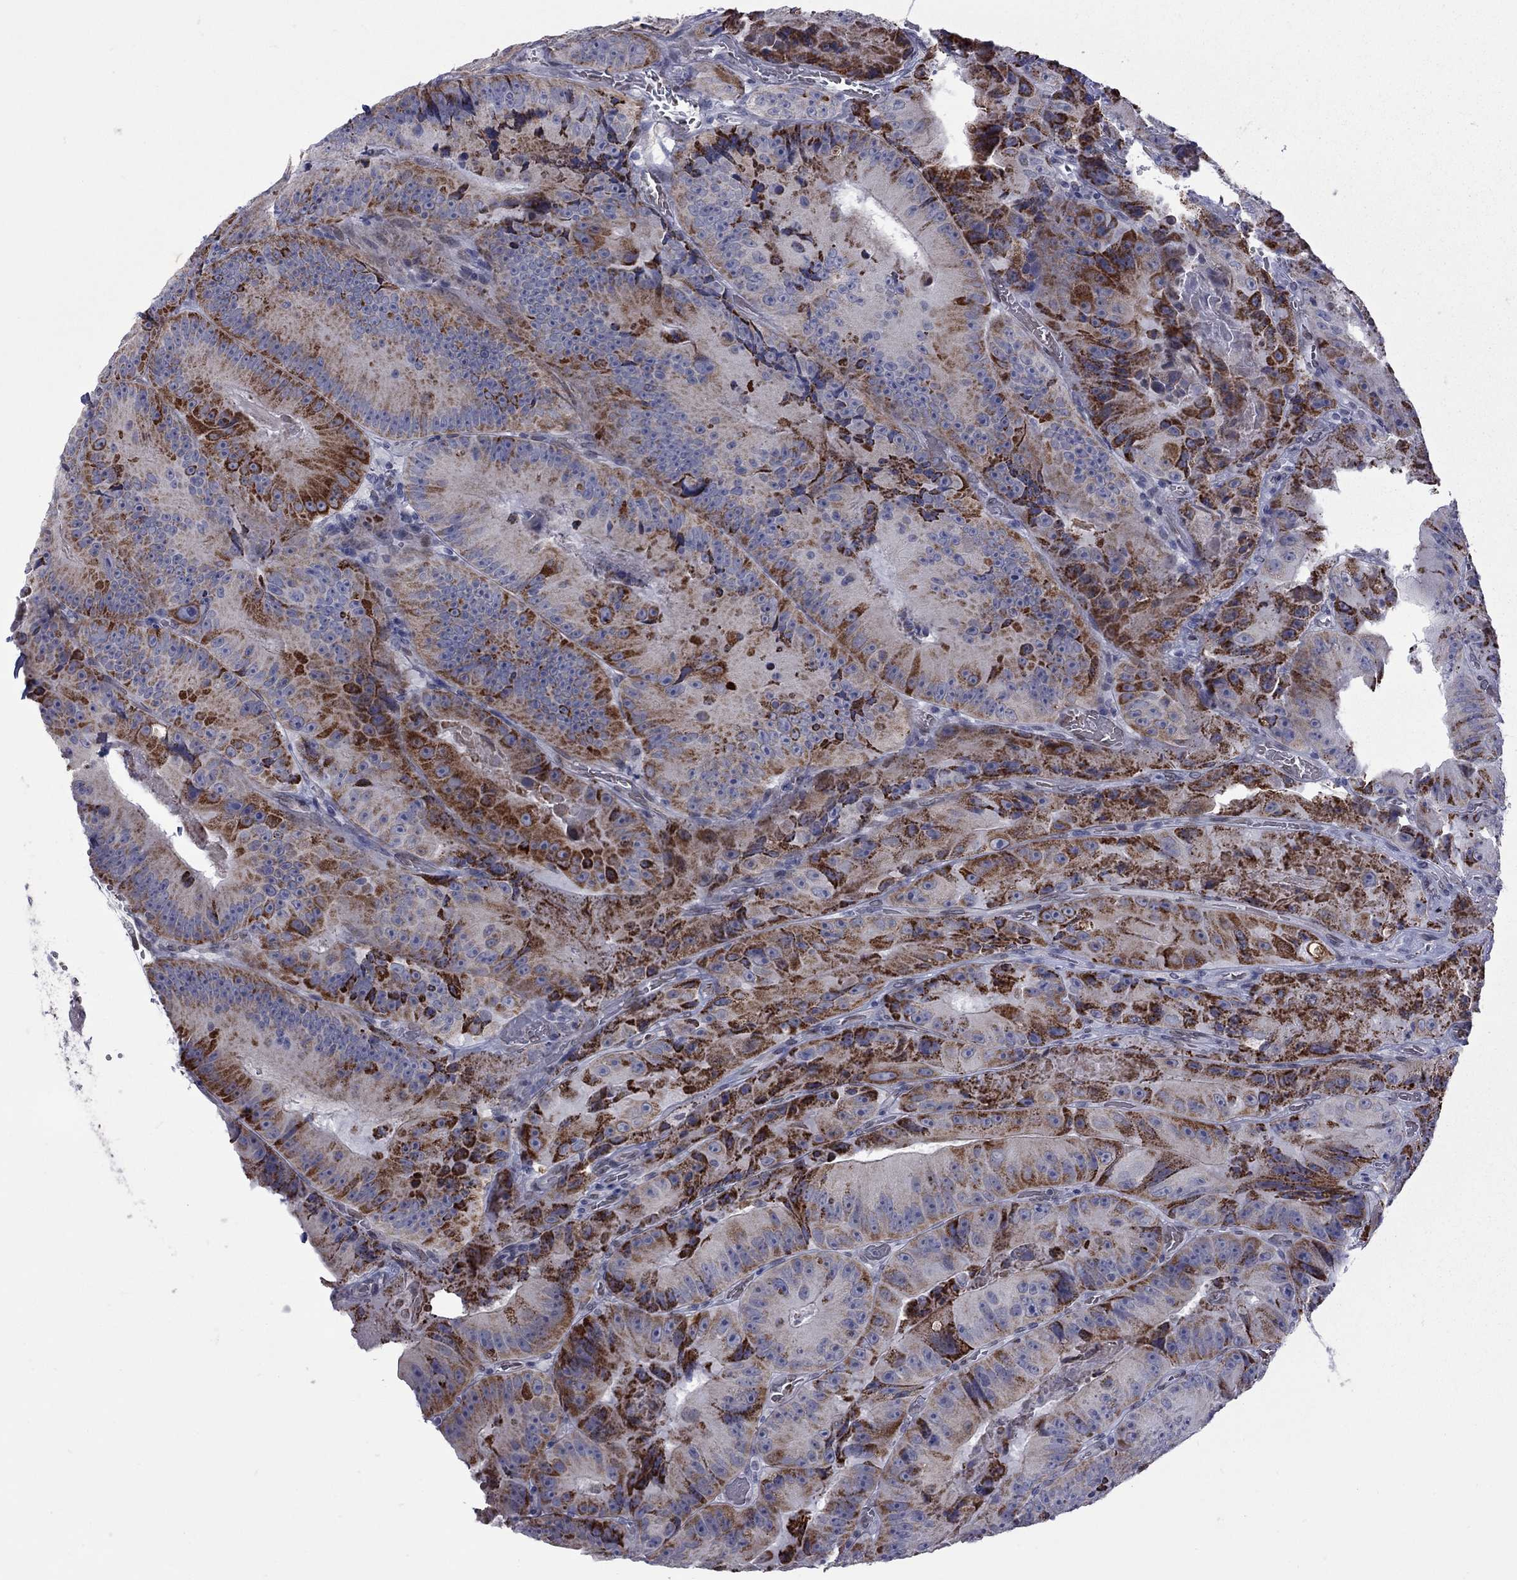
{"staining": {"intensity": "strong", "quantity": "<25%", "location": "cytoplasmic/membranous"}, "tissue": "colorectal cancer", "cell_type": "Tumor cells", "image_type": "cancer", "snomed": [{"axis": "morphology", "description": "Adenocarcinoma, NOS"}, {"axis": "topography", "description": "Colon"}], "caption": "This photomicrograph exhibits immunohistochemistry (IHC) staining of human adenocarcinoma (colorectal), with medium strong cytoplasmic/membranous positivity in approximately <25% of tumor cells.", "gene": "CLTCL1", "patient": {"sex": "female", "age": 86}}